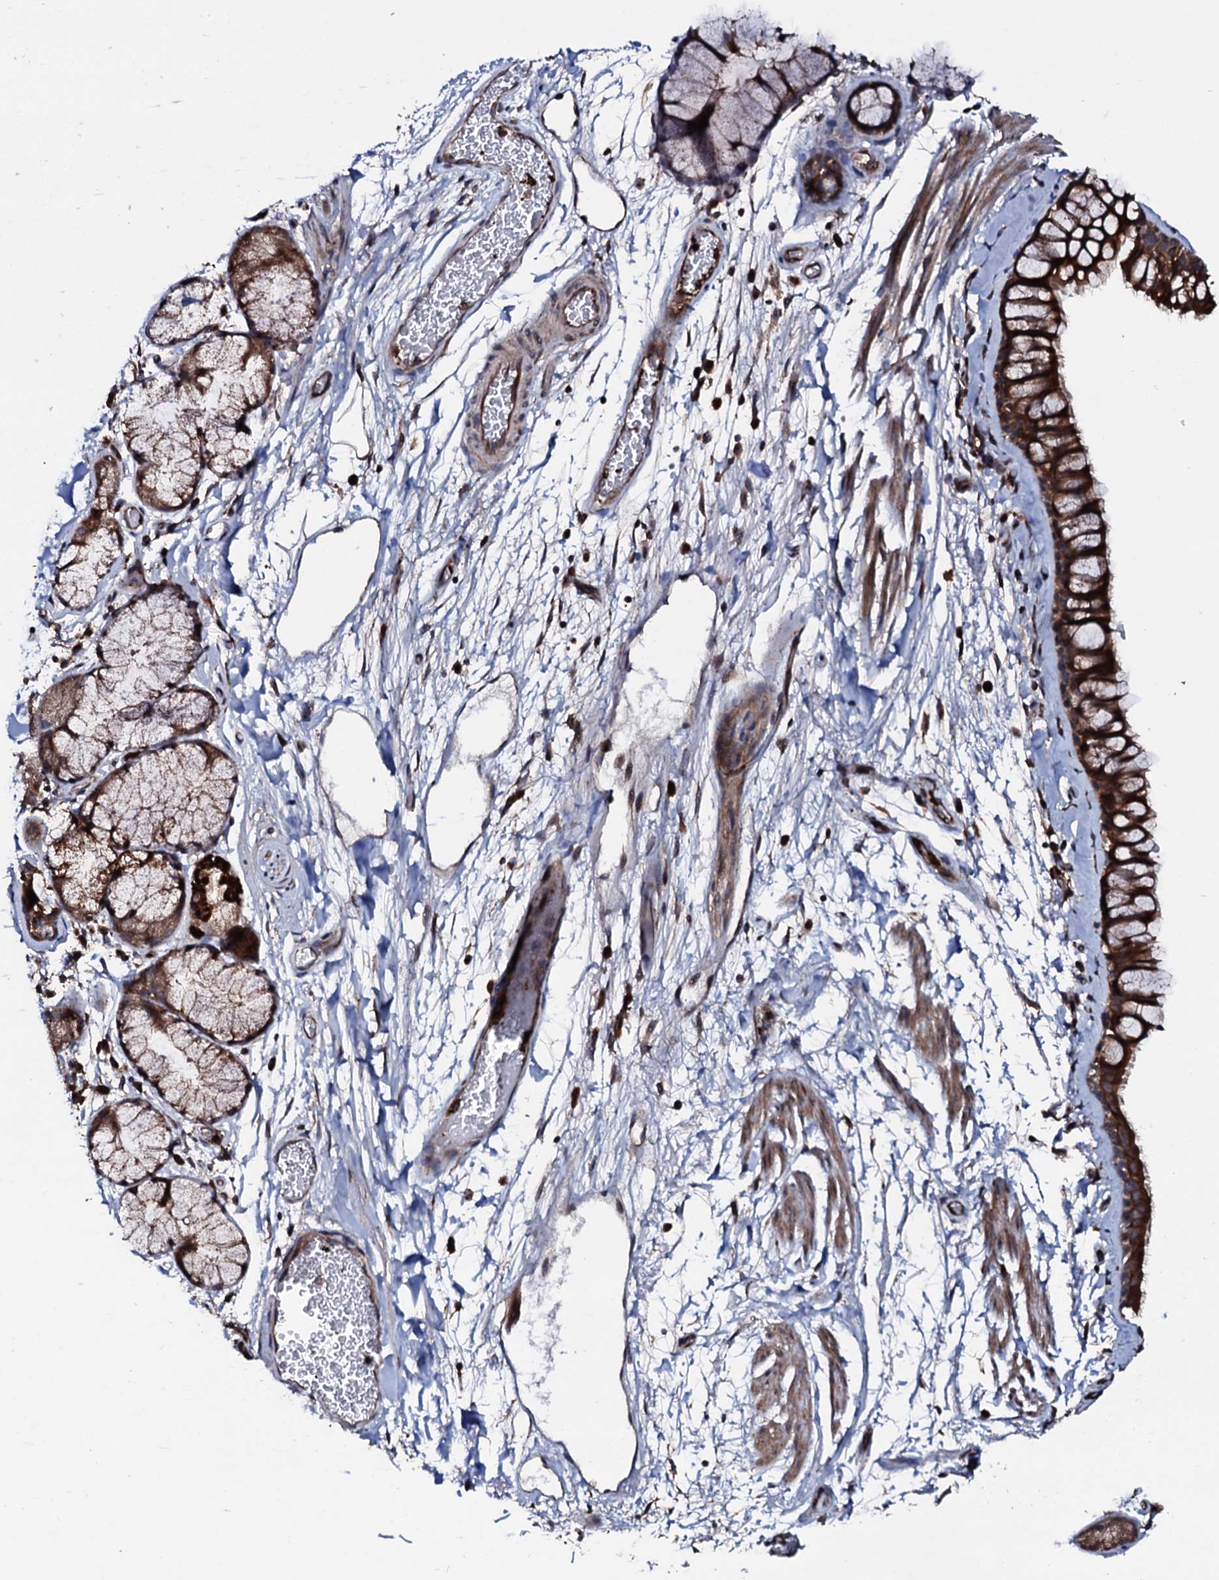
{"staining": {"intensity": "strong", "quantity": ">75%", "location": "cytoplasmic/membranous"}, "tissue": "bronchus", "cell_type": "Respiratory epithelial cells", "image_type": "normal", "snomed": [{"axis": "morphology", "description": "Normal tissue, NOS"}, {"axis": "topography", "description": "Bronchus"}], "caption": "Bronchus stained with immunohistochemistry exhibits strong cytoplasmic/membranous positivity in approximately >75% of respiratory epithelial cells.", "gene": "ENSG00000256591", "patient": {"sex": "male", "age": 65}}